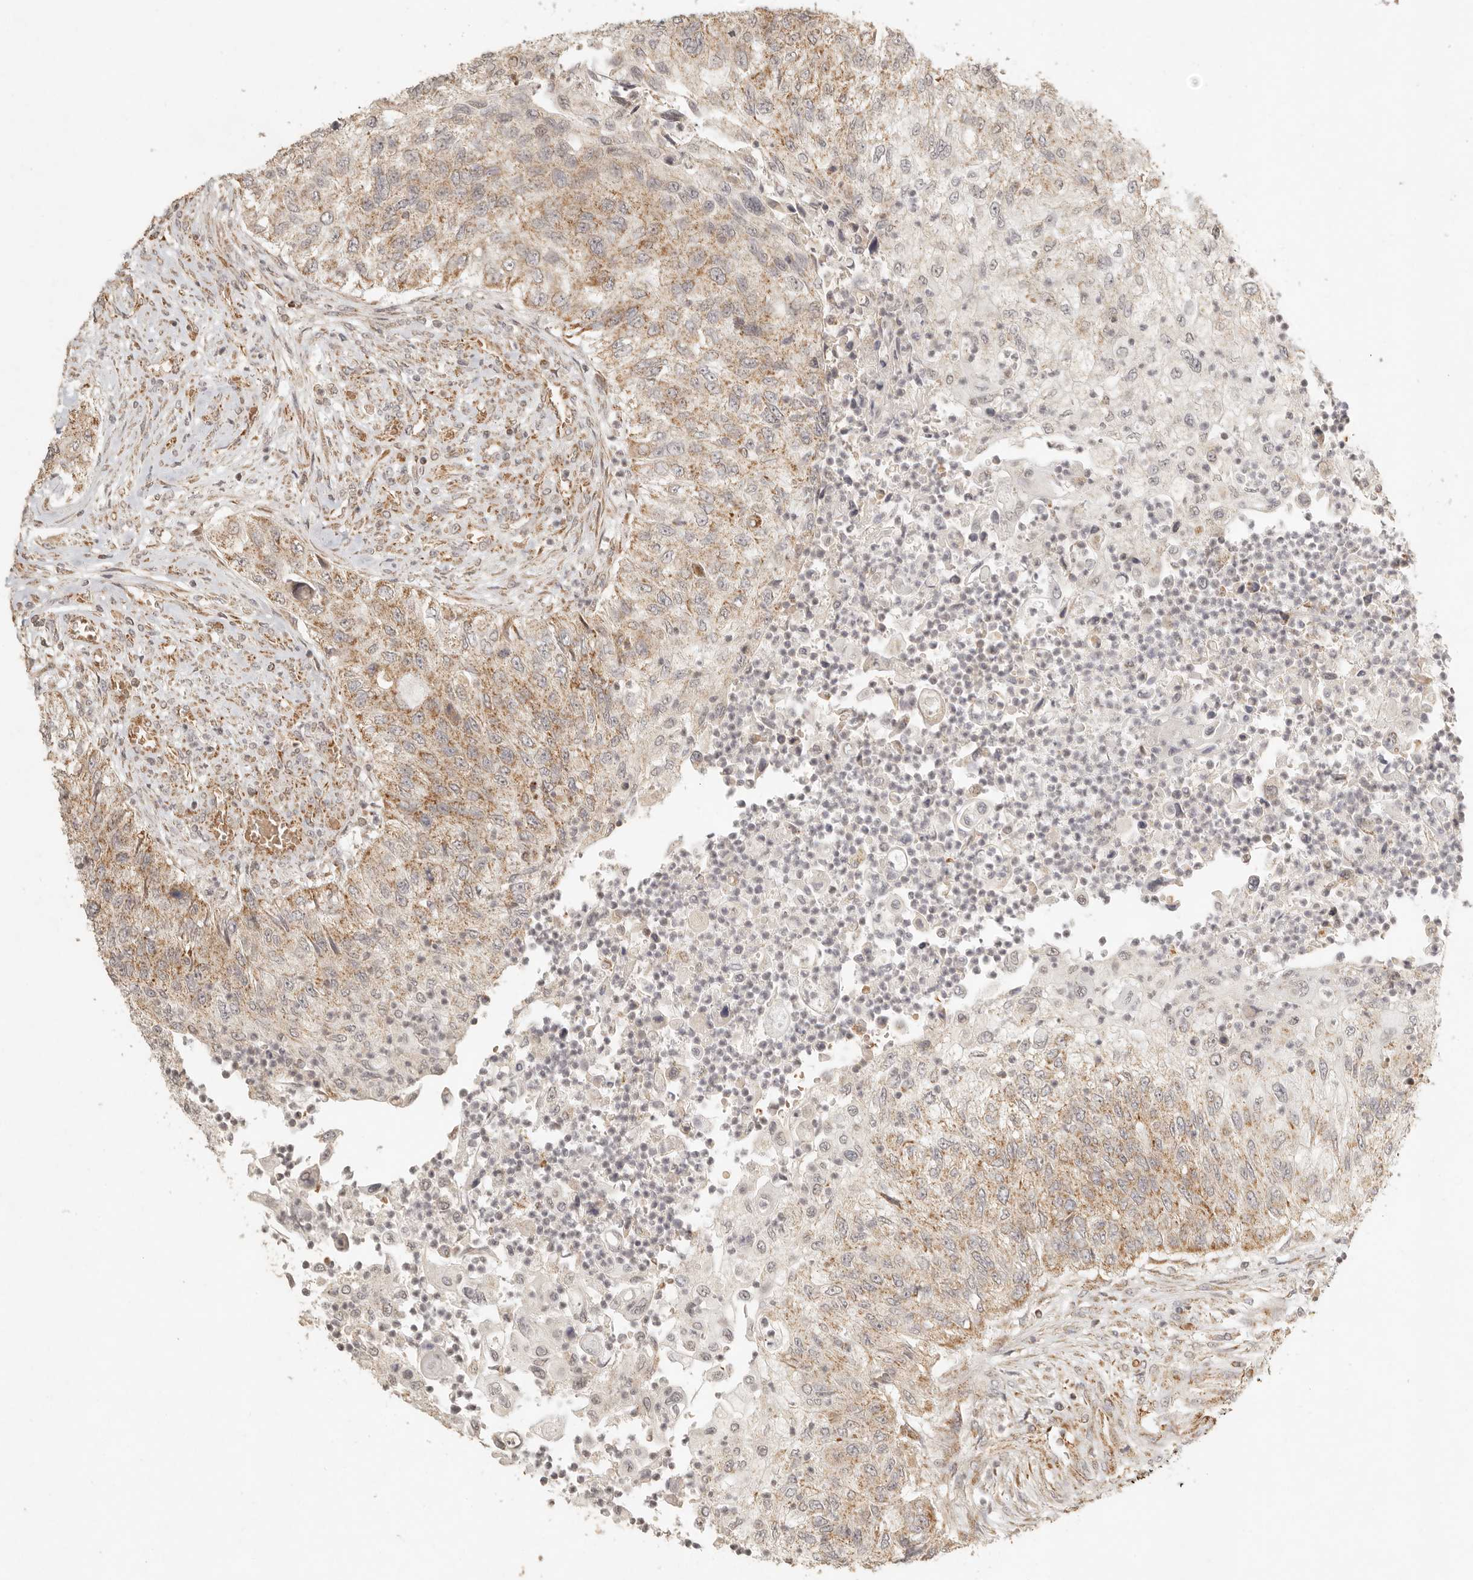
{"staining": {"intensity": "moderate", "quantity": "25%-75%", "location": "cytoplasmic/membranous"}, "tissue": "urothelial cancer", "cell_type": "Tumor cells", "image_type": "cancer", "snomed": [{"axis": "morphology", "description": "Urothelial carcinoma, High grade"}, {"axis": "topography", "description": "Urinary bladder"}], "caption": "Immunohistochemistry (IHC) photomicrograph of neoplastic tissue: high-grade urothelial carcinoma stained using immunohistochemistry (IHC) reveals medium levels of moderate protein expression localized specifically in the cytoplasmic/membranous of tumor cells, appearing as a cytoplasmic/membranous brown color.", "gene": "MRPL55", "patient": {"sex": "female", "age": 60}}